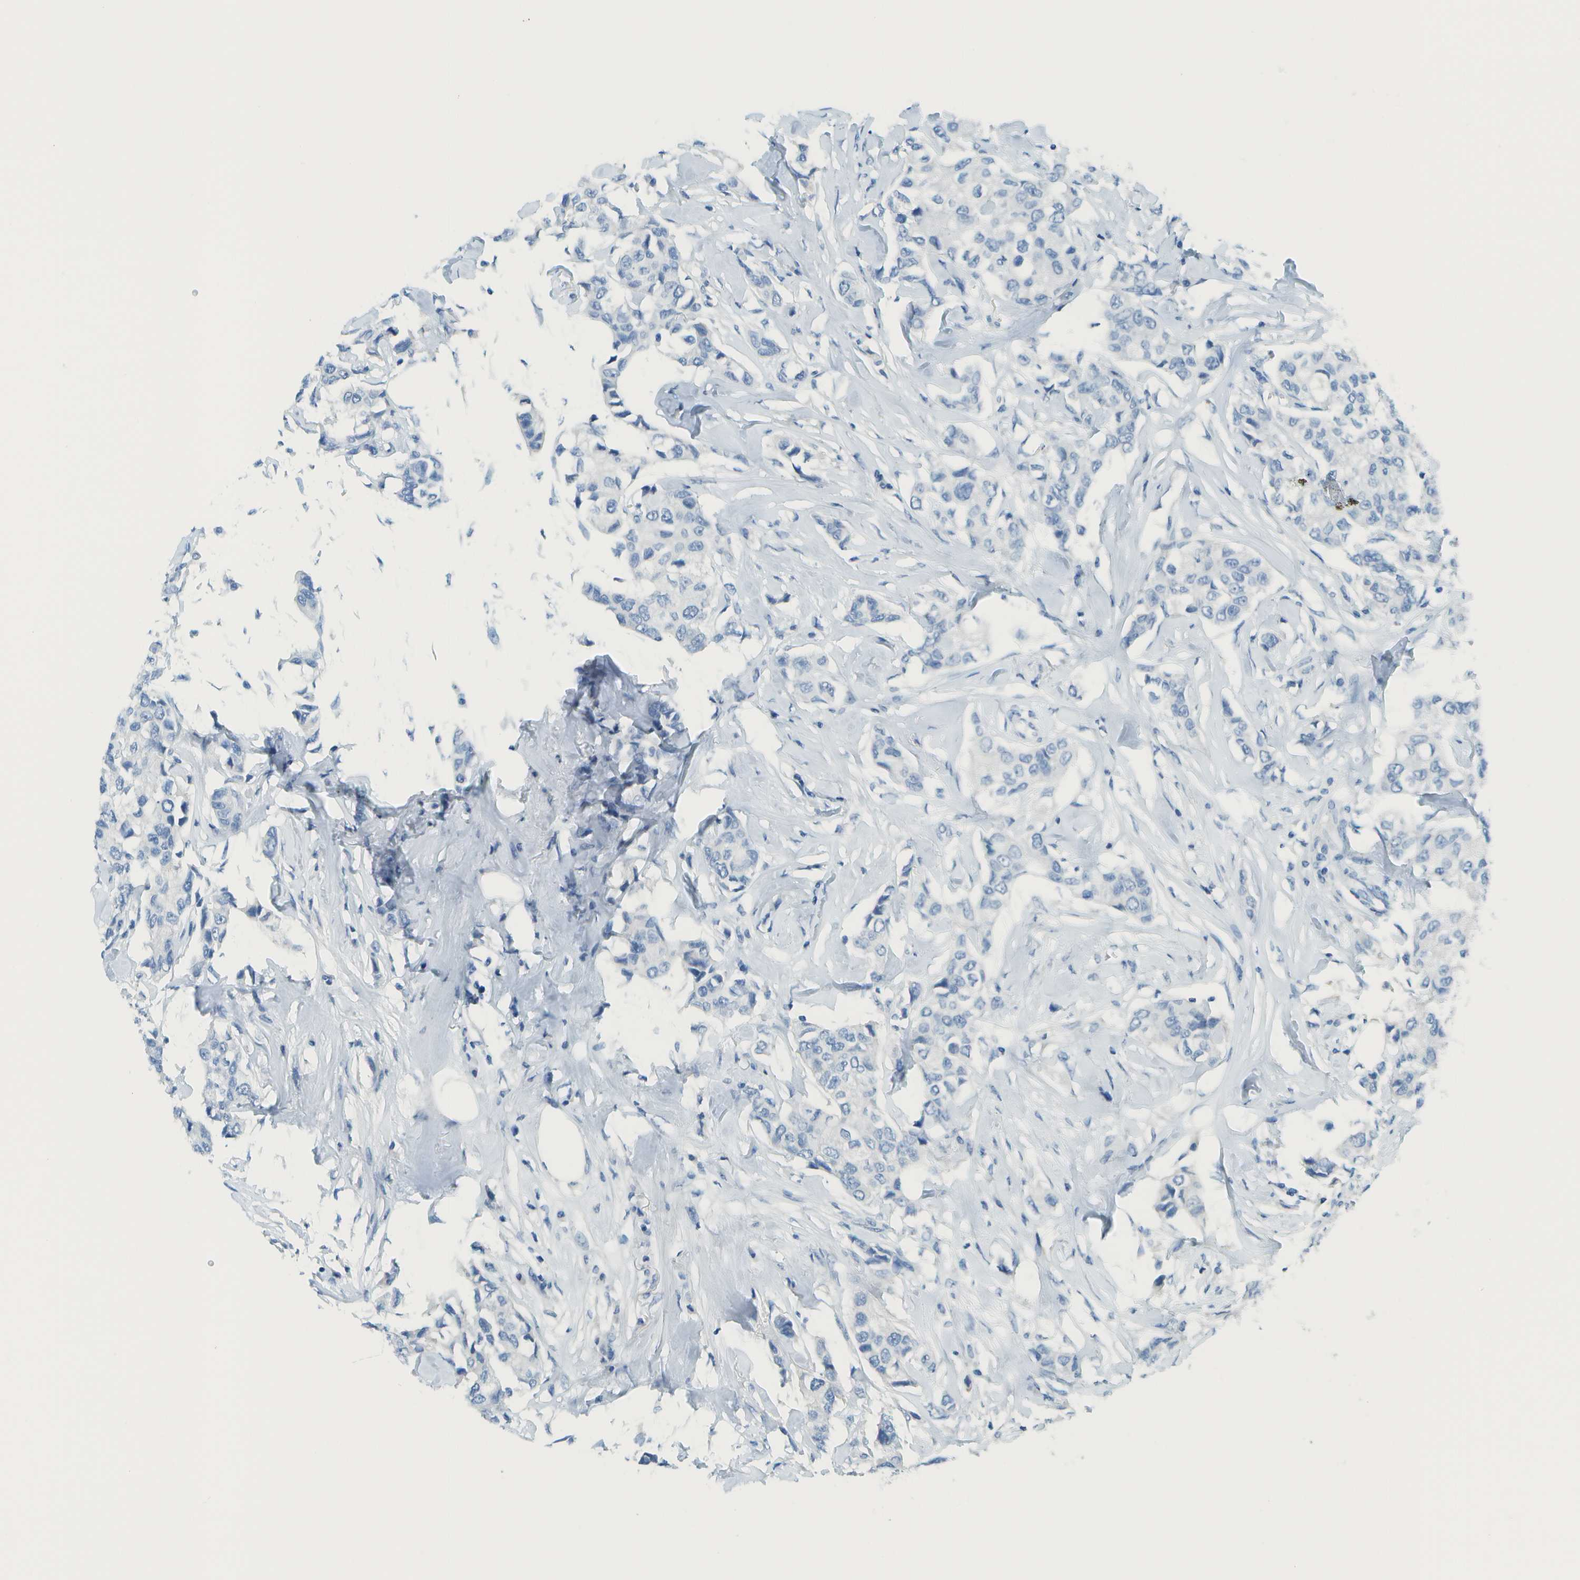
{"staining": {"intensity": "negative", "quantity": "none", "location": "none"}, "tissue": "breast cancer", "cell_type": "Tumor cells", "image_type": "cancer", "snomed": [{"axis": "morphology", "description": "Duct carcinoma"}, {"axis": "topography", "description": "Breast"}], "caption": "DAB (3,3'-diaminobenzidine) immunohistochemical staining of human breast cancer demonstrates no significant staining in tumor cells. (DAB (3,3'-diaminobenzidine) immunohistochemistry, high magnification).", "gene": "C1S", "patient": {"sex": "female", "age": 80}}